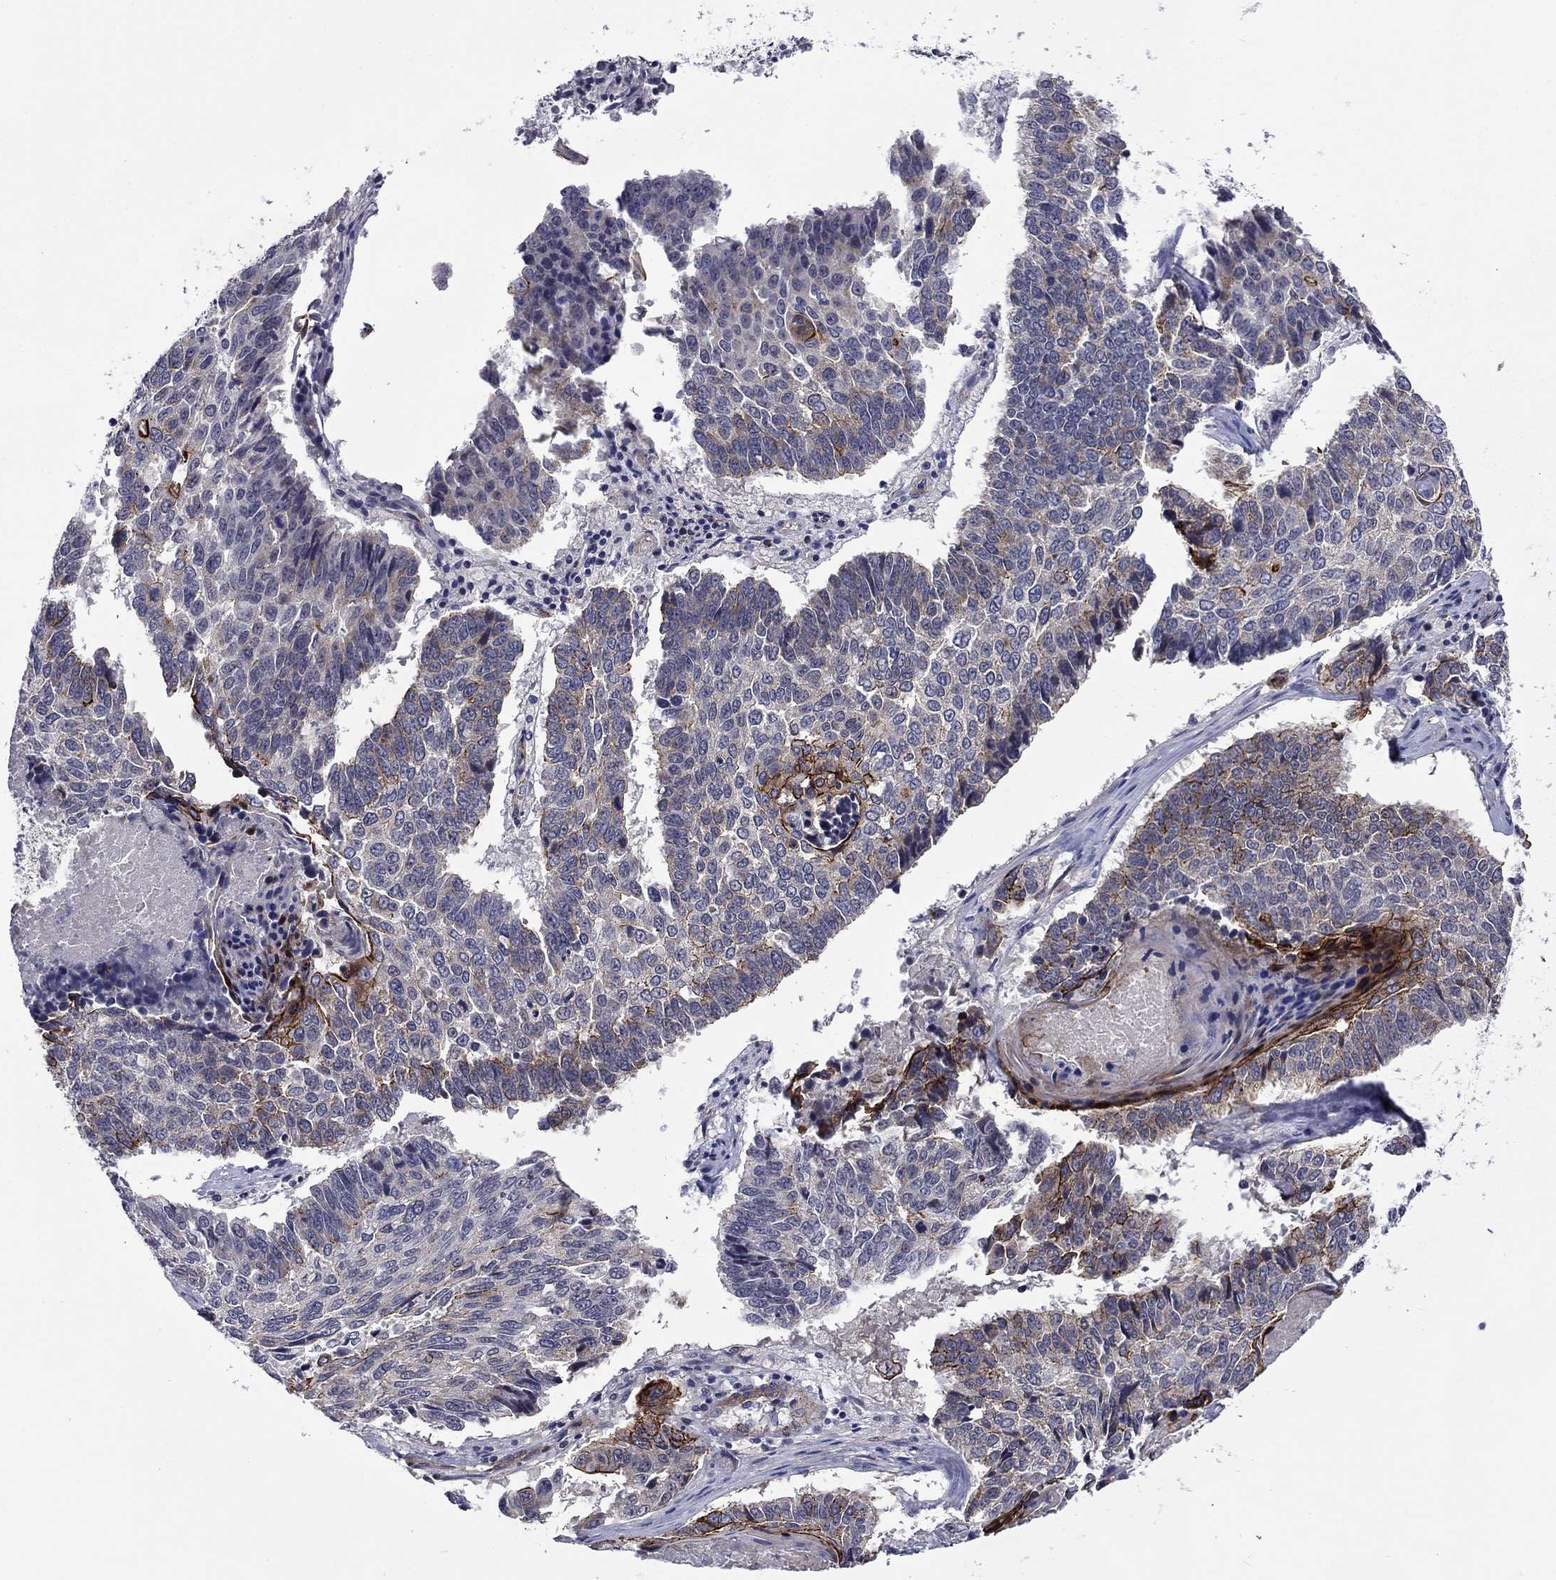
{"staining": {"intensity": "strong", "quantity": "<25%", "location": "cytoplasmic/membranous"}, "tissue": "lung cancer", "cell_type": "Tumor cells", "image_type": "cancer", "snomed": [{"axis": "morphology", "description": "Squamous cell carcinoma, NOS"}, {"axis": "topography", "description": "Lung"}], "caption": "Squamous cell carcinoma (lung) was stained to show a protein in brown. There is medium levels of strong cytoplasmic/membranous staining in about <25% of tumor cells.", "gene": "LMO7", "patient": {"sex": "male", "age": 73}}